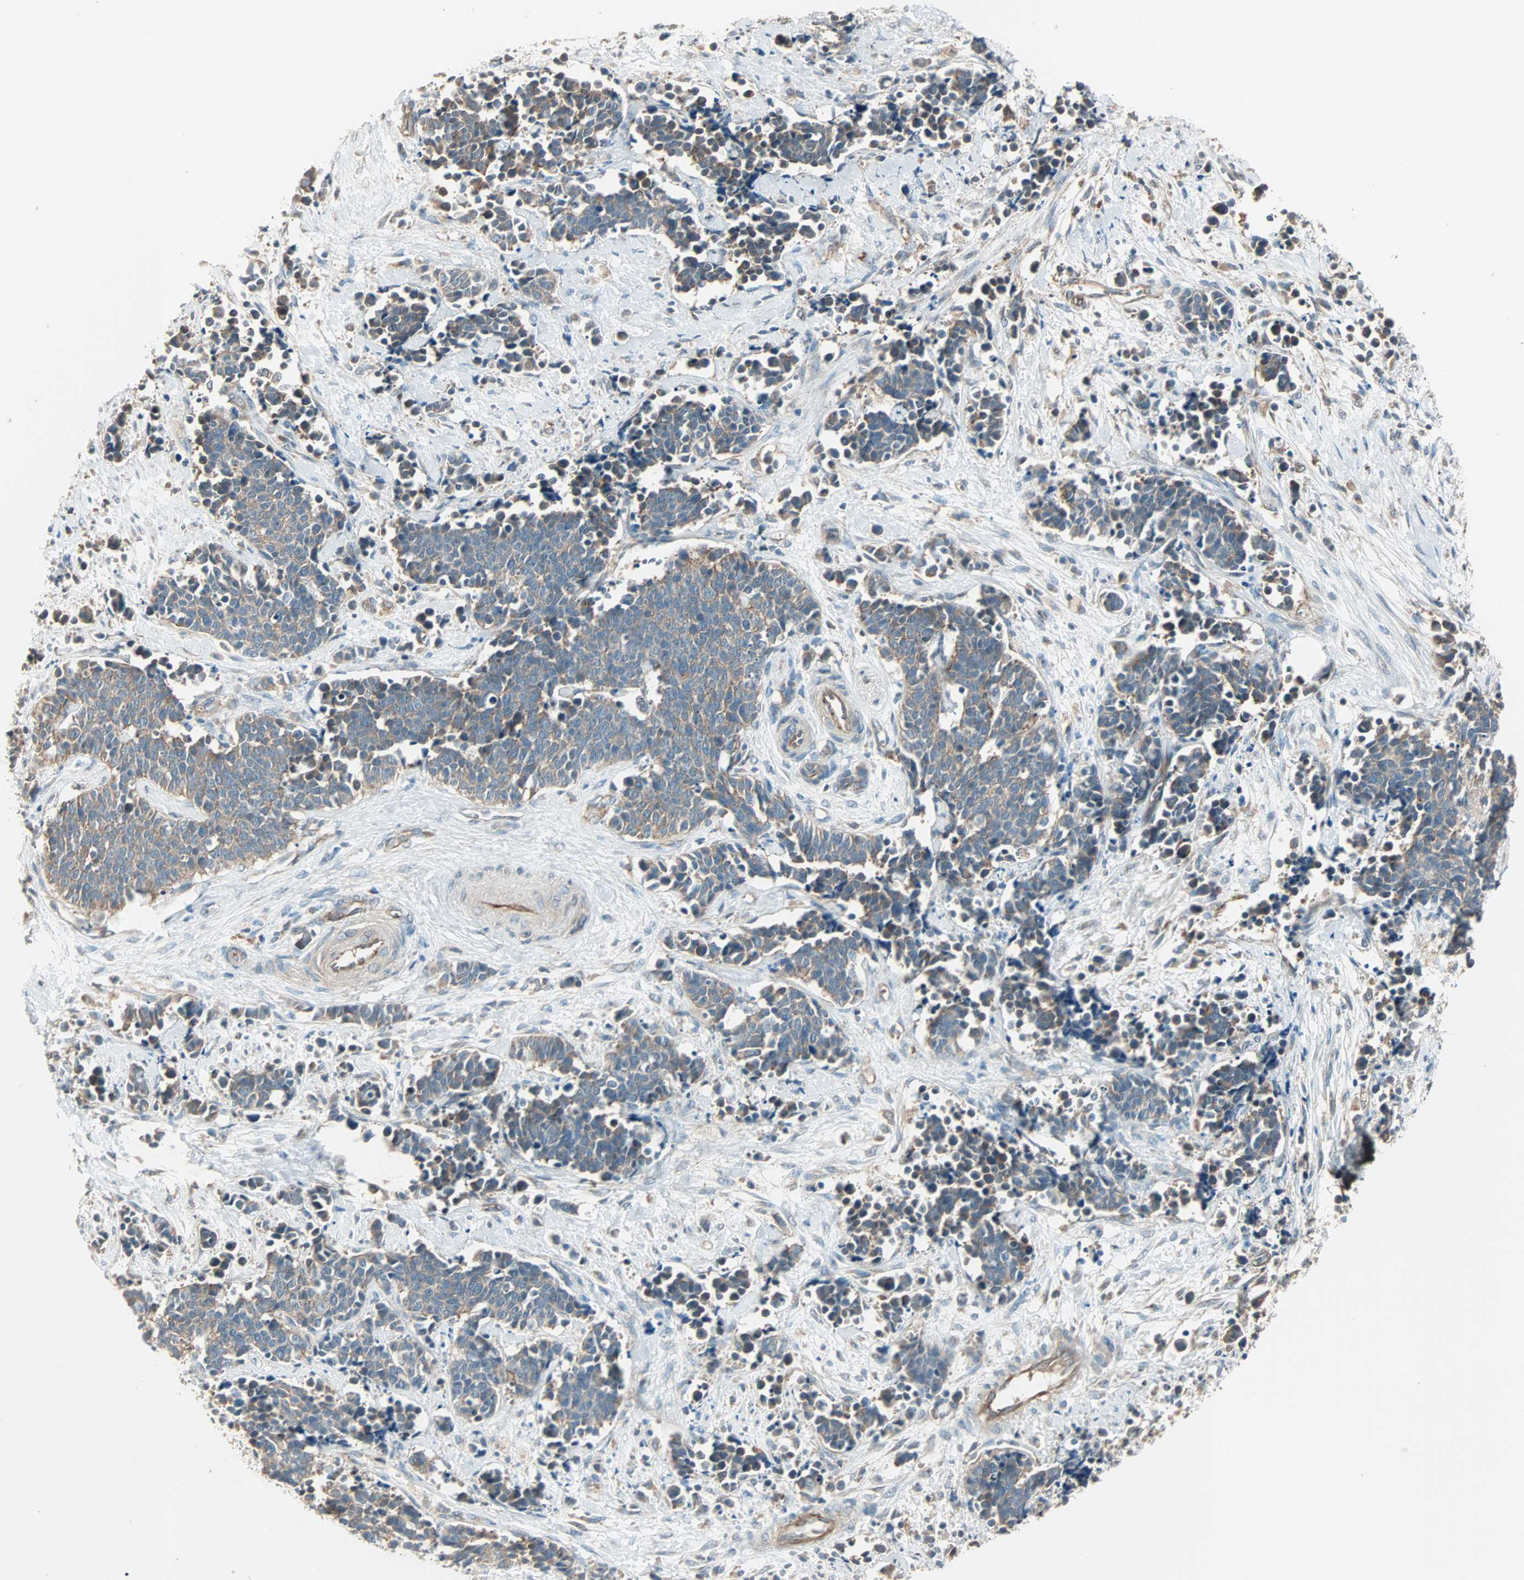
{"staining": {"intensity": "weak", "quantity": ">75%", "location": "cytoplasmic/membranous"}, "tissue": "cervical cancer", "cell_type": "Tumor cells", "image_type": "cancer", "snomed": [{"axis": "morphology", "description": "Squamous cell carcinoma, NOS"}, {"axis": "topography", "description": "Cervix"}], "caption": "About >75% of tumor cells in human cervical squamous cell carcinoma exhibit weak cytoplasmic/membranous protein expression as visualized by brown immunohistochemical staining.", "gene": "MAP3K21", "patient": {"sex": "female", "age": 35}}